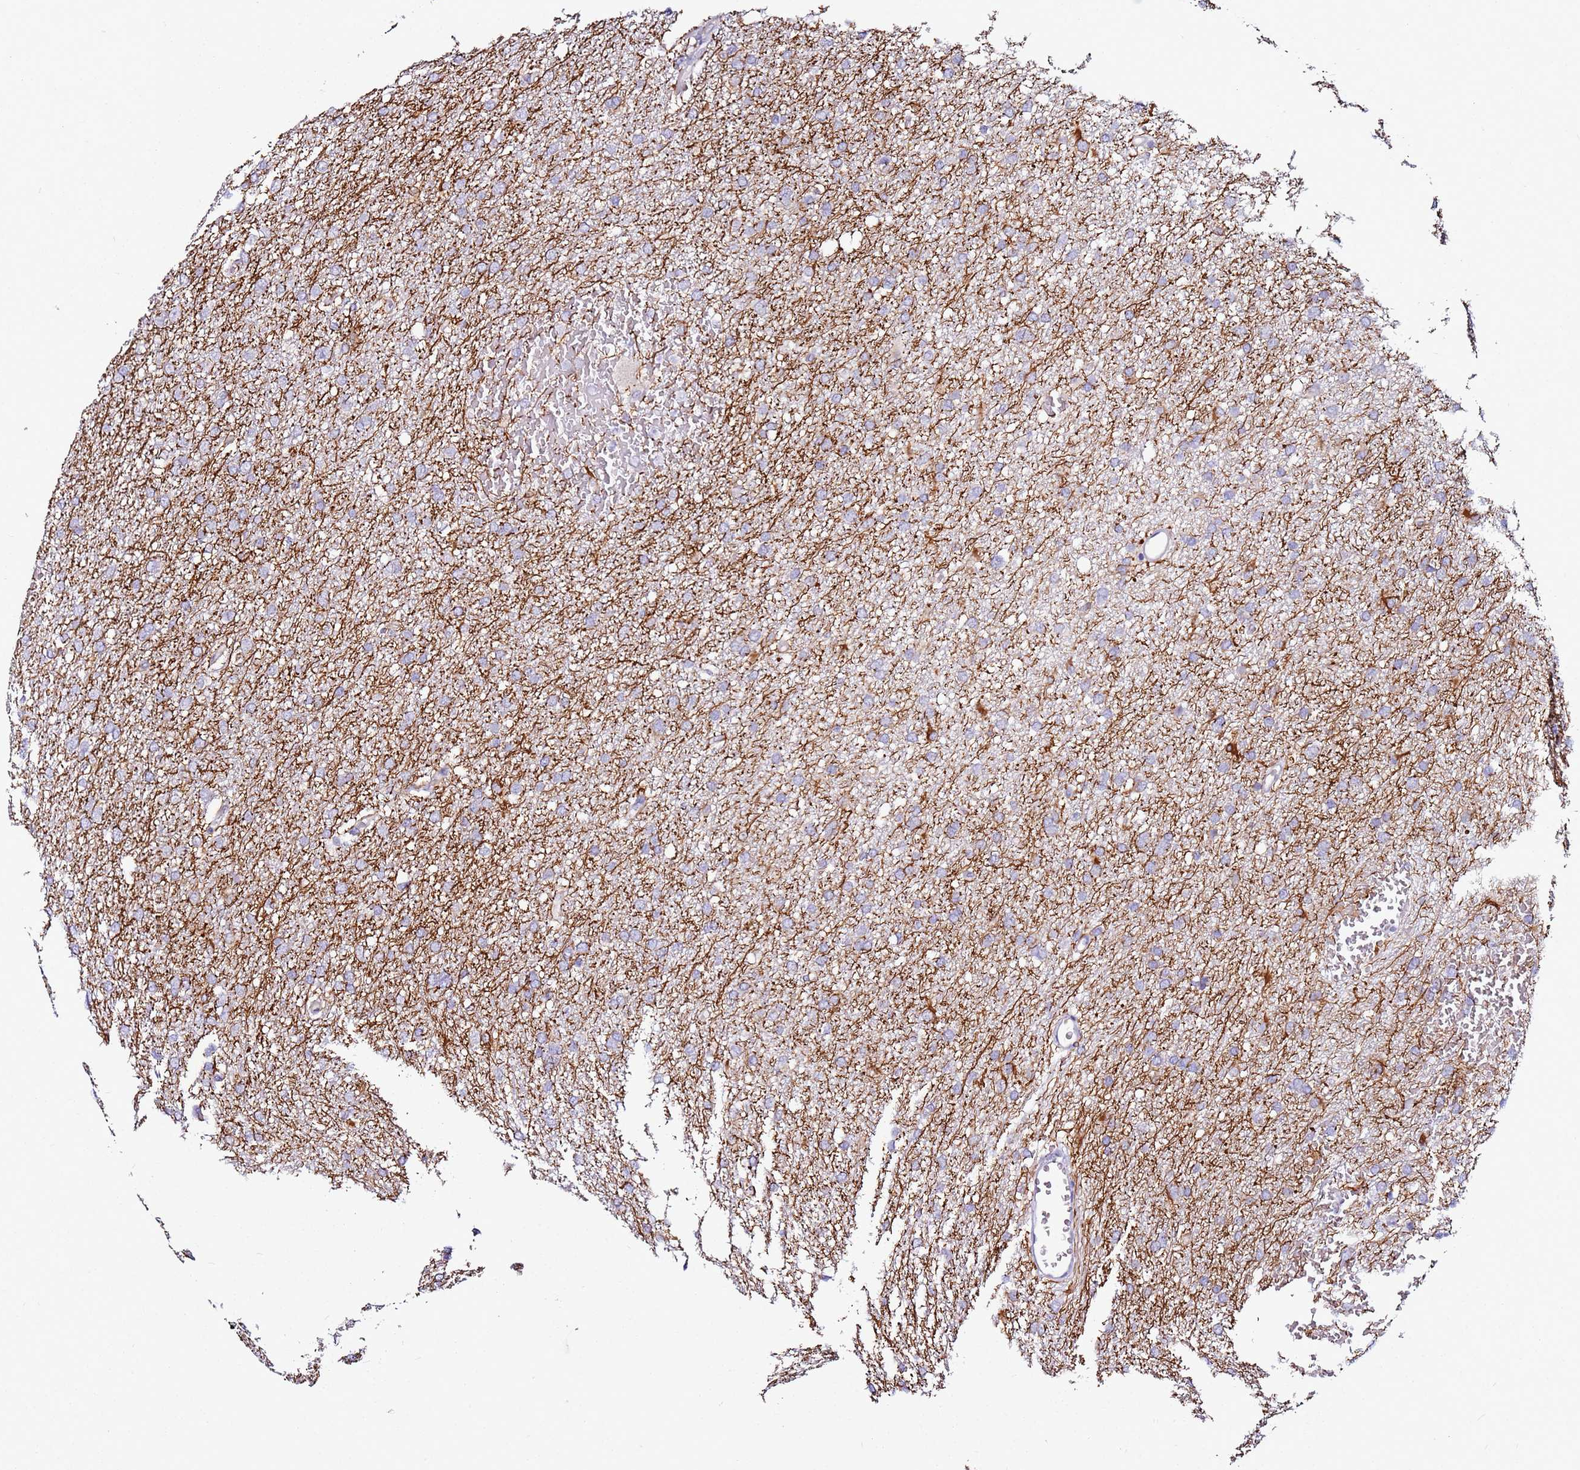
{"staining": {"intensity": "negative", "quantity": "none", "location": "none"}, "tissue": "glioma", "cell_type": "Tumor cells", "image_type": "cancer", "snomed": [{"axis": "morphology", "description": "Glioma, malignant, High grade"}, {"axis": "topography", "description": "Cerebral cortex"}], "caption": "Glioma stained for a protein using immunohistochemistry exhibits no positivity tumor cells.", "gene": "SRRM5", "patient": {"sex": "female", "age": 36}}